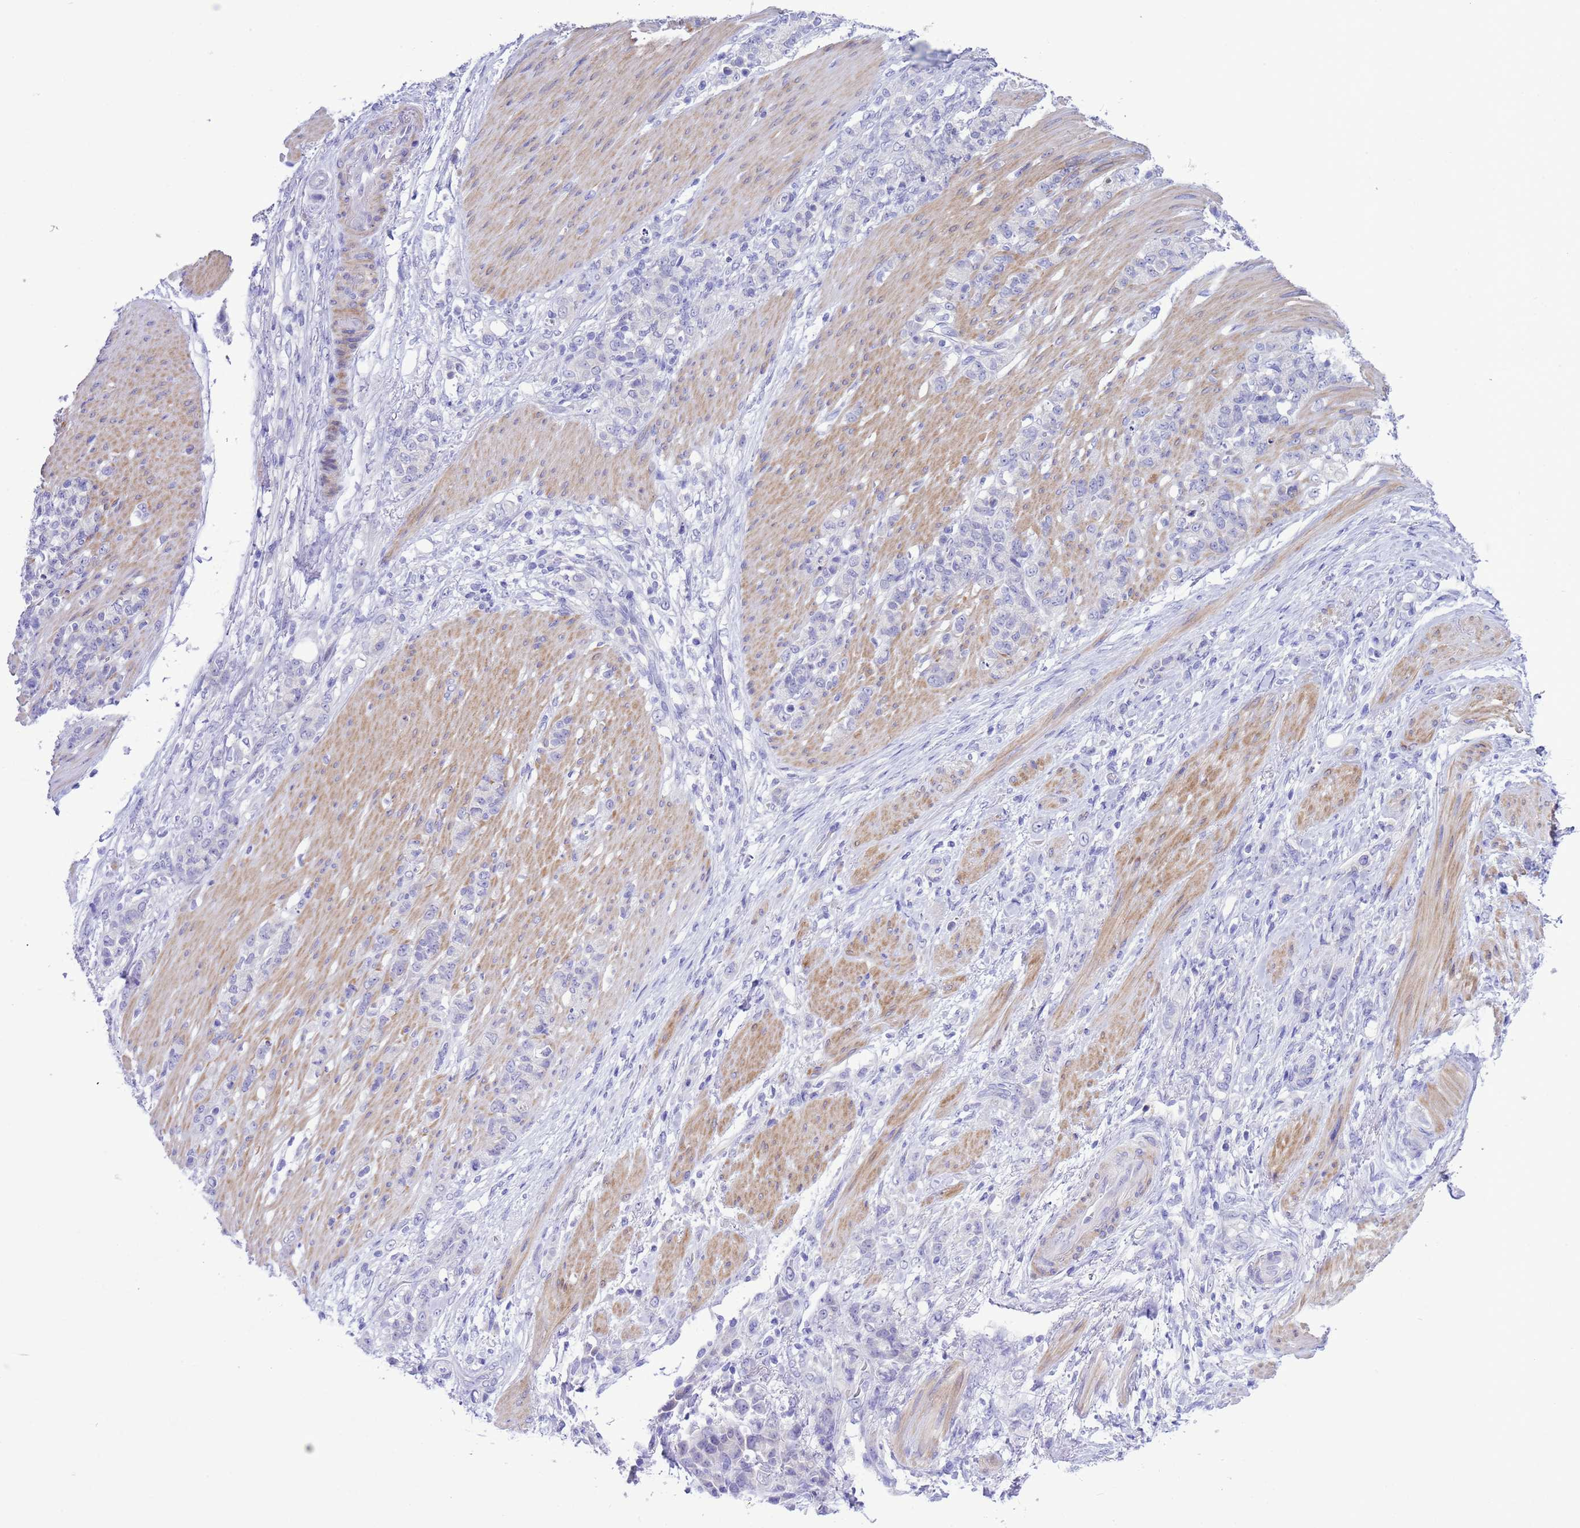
{"staining": {"intensity": "negative", "quantity": "none", "location": "none"}, "tissue": "stomach cancer", "cell_type": "Tumor cells", "image_type": "cancer", "snomed": [{"axis": "morphology", "description": "Adenocarcinoma, NOS"}, {"axis": "topography", "description": "Stomach"}], "caption": "Image shows no protein expression in tumor cells of stomach cancer tissue.", "gene": "ZNF461", "patient": {"sex": "female", "age": 79}}